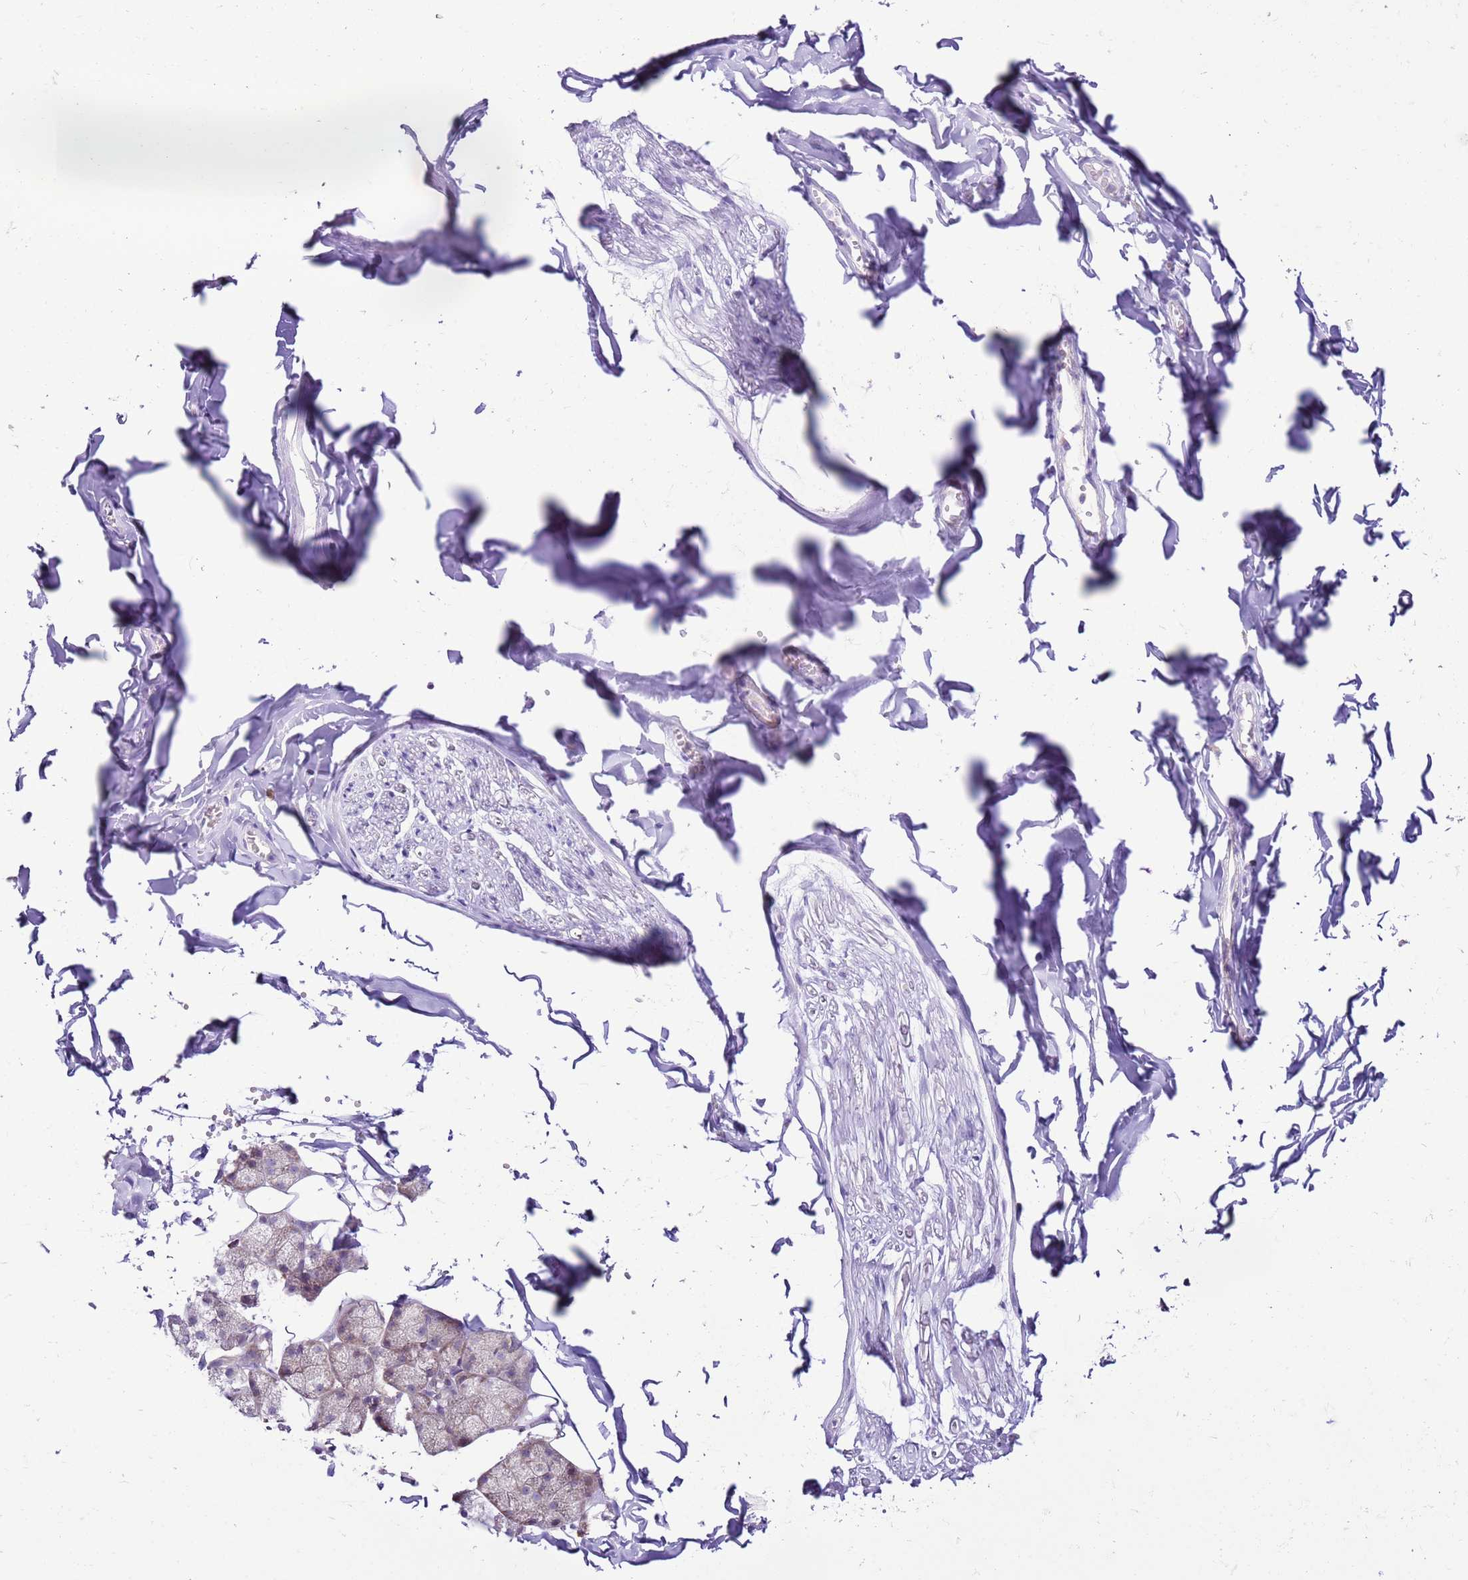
{"staining": {"intensity": "negative", "quantity": "none", "location": "none"}, "tissue": "adipose tissue", "cell_type": "Adipocytes", "image_type": "normal", "snomed": [{"axis": "morphology", "description": "Normal tissue, NOS"}, {"axis": "topography", "description": "Salivary gland"}, {"axis": "topography", "description": "Peripheral nerve tissue"}], "caption": "Adipocytes are negative for protein expression in benign human adipose tissue. (Immunohistochemistry, brightfield microscopy, high magnification).", "gene": "MRPL36", "patient": {"sex": "male", "age": 38}}